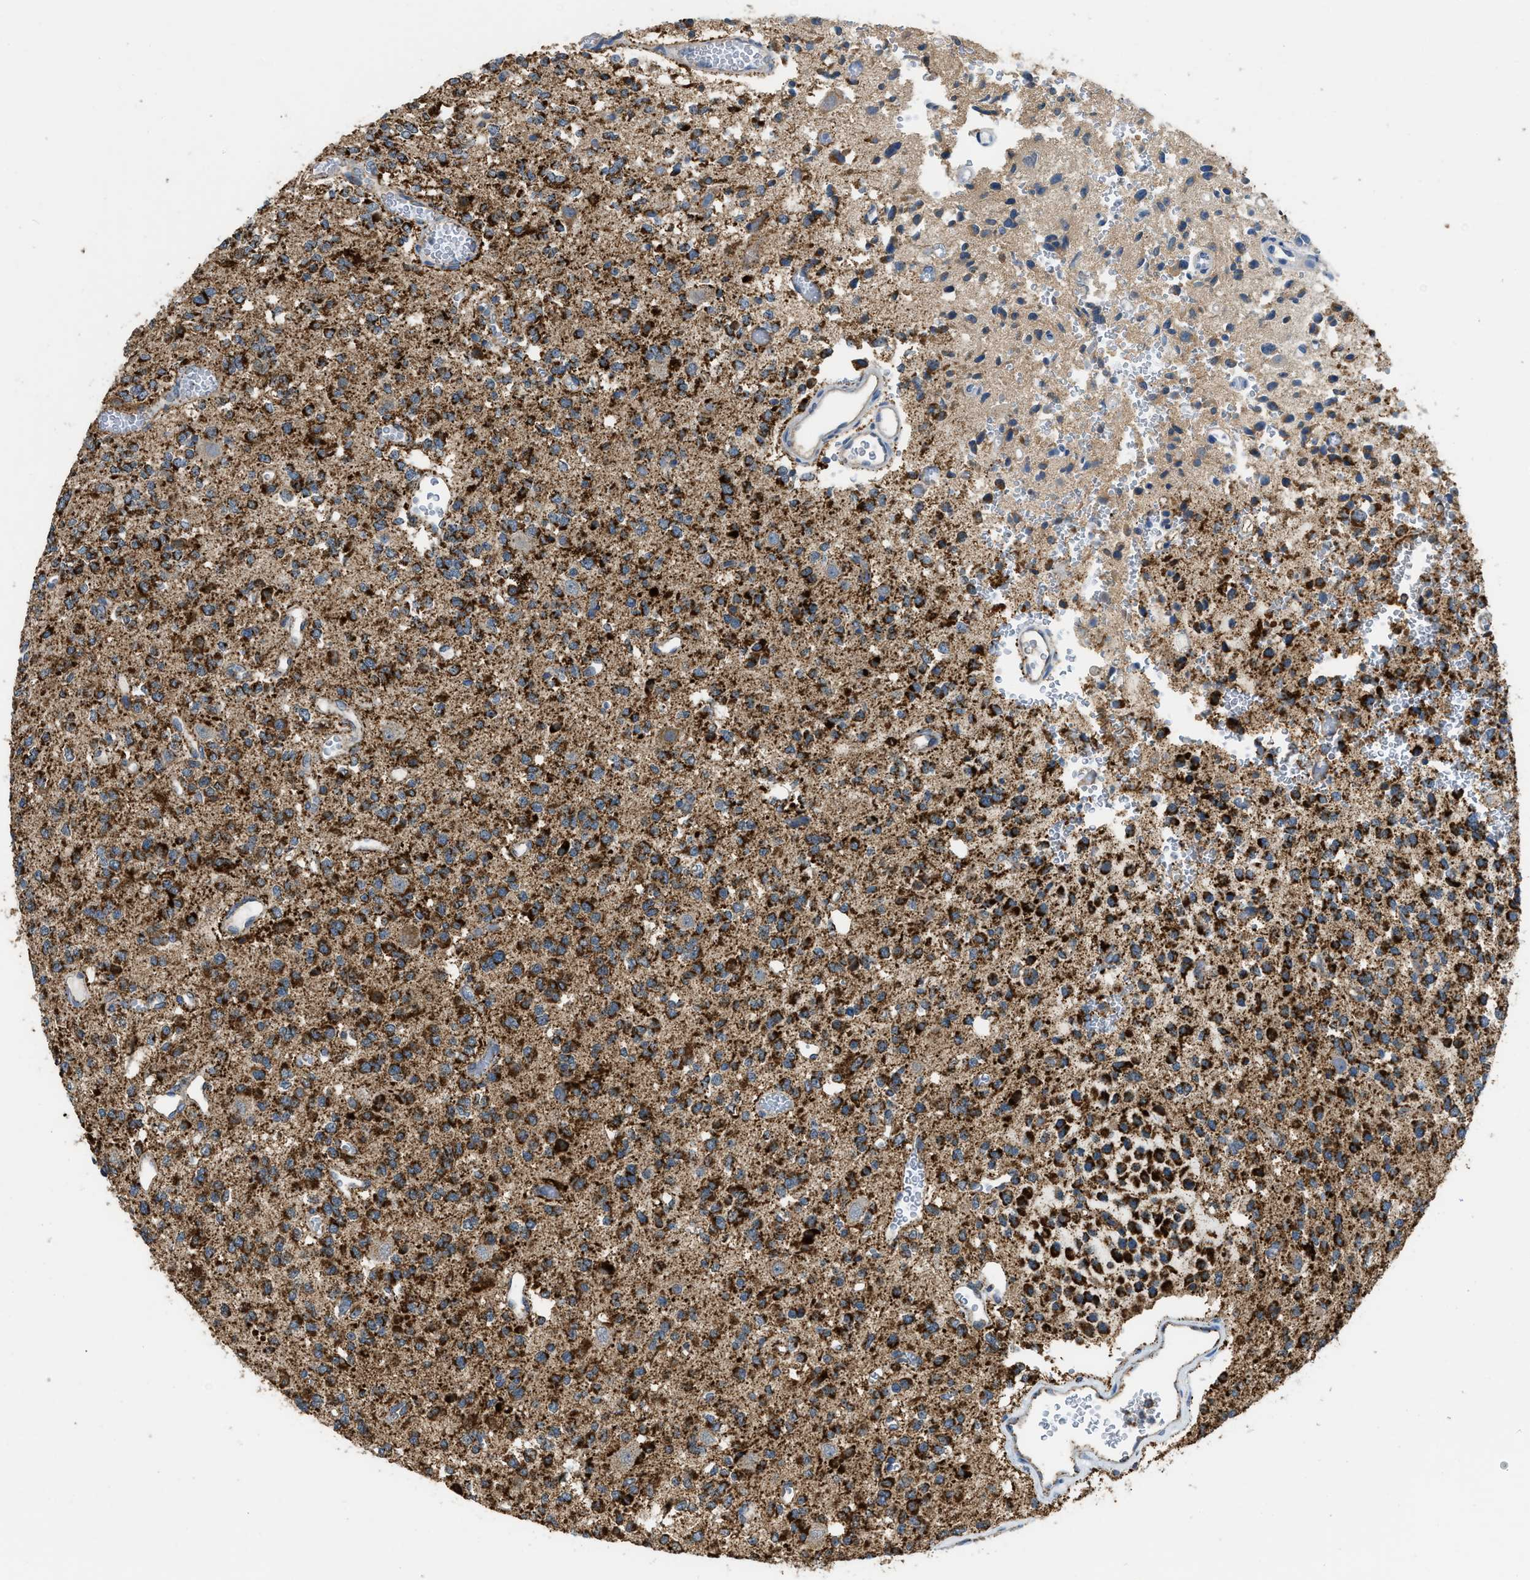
{"staining": {"intensity": "strong", "quantity": ">75%", "location": "cytoplasmic/membranous"}, "tissue": "glioma", "cell_type": "Tumor cells", "image_type": "cancer", "snomed": [{"axis": "morphology", "description": "Glioma, malignant, Low grade"}, {"axis": "topography", "description": "Brain"}], "caption": "A brown stain highlights strong cytoplasmic/membranous expression of a protein in glioma tumor cells. The staining is performed using DAB (3,3'-diaminobenzidine) brown chromogen to label protein expression. The nuclei are counter-stained blue using hematoxylin.", "gene": "ETFB", "patient": {"sex": "male", "age": 38}}